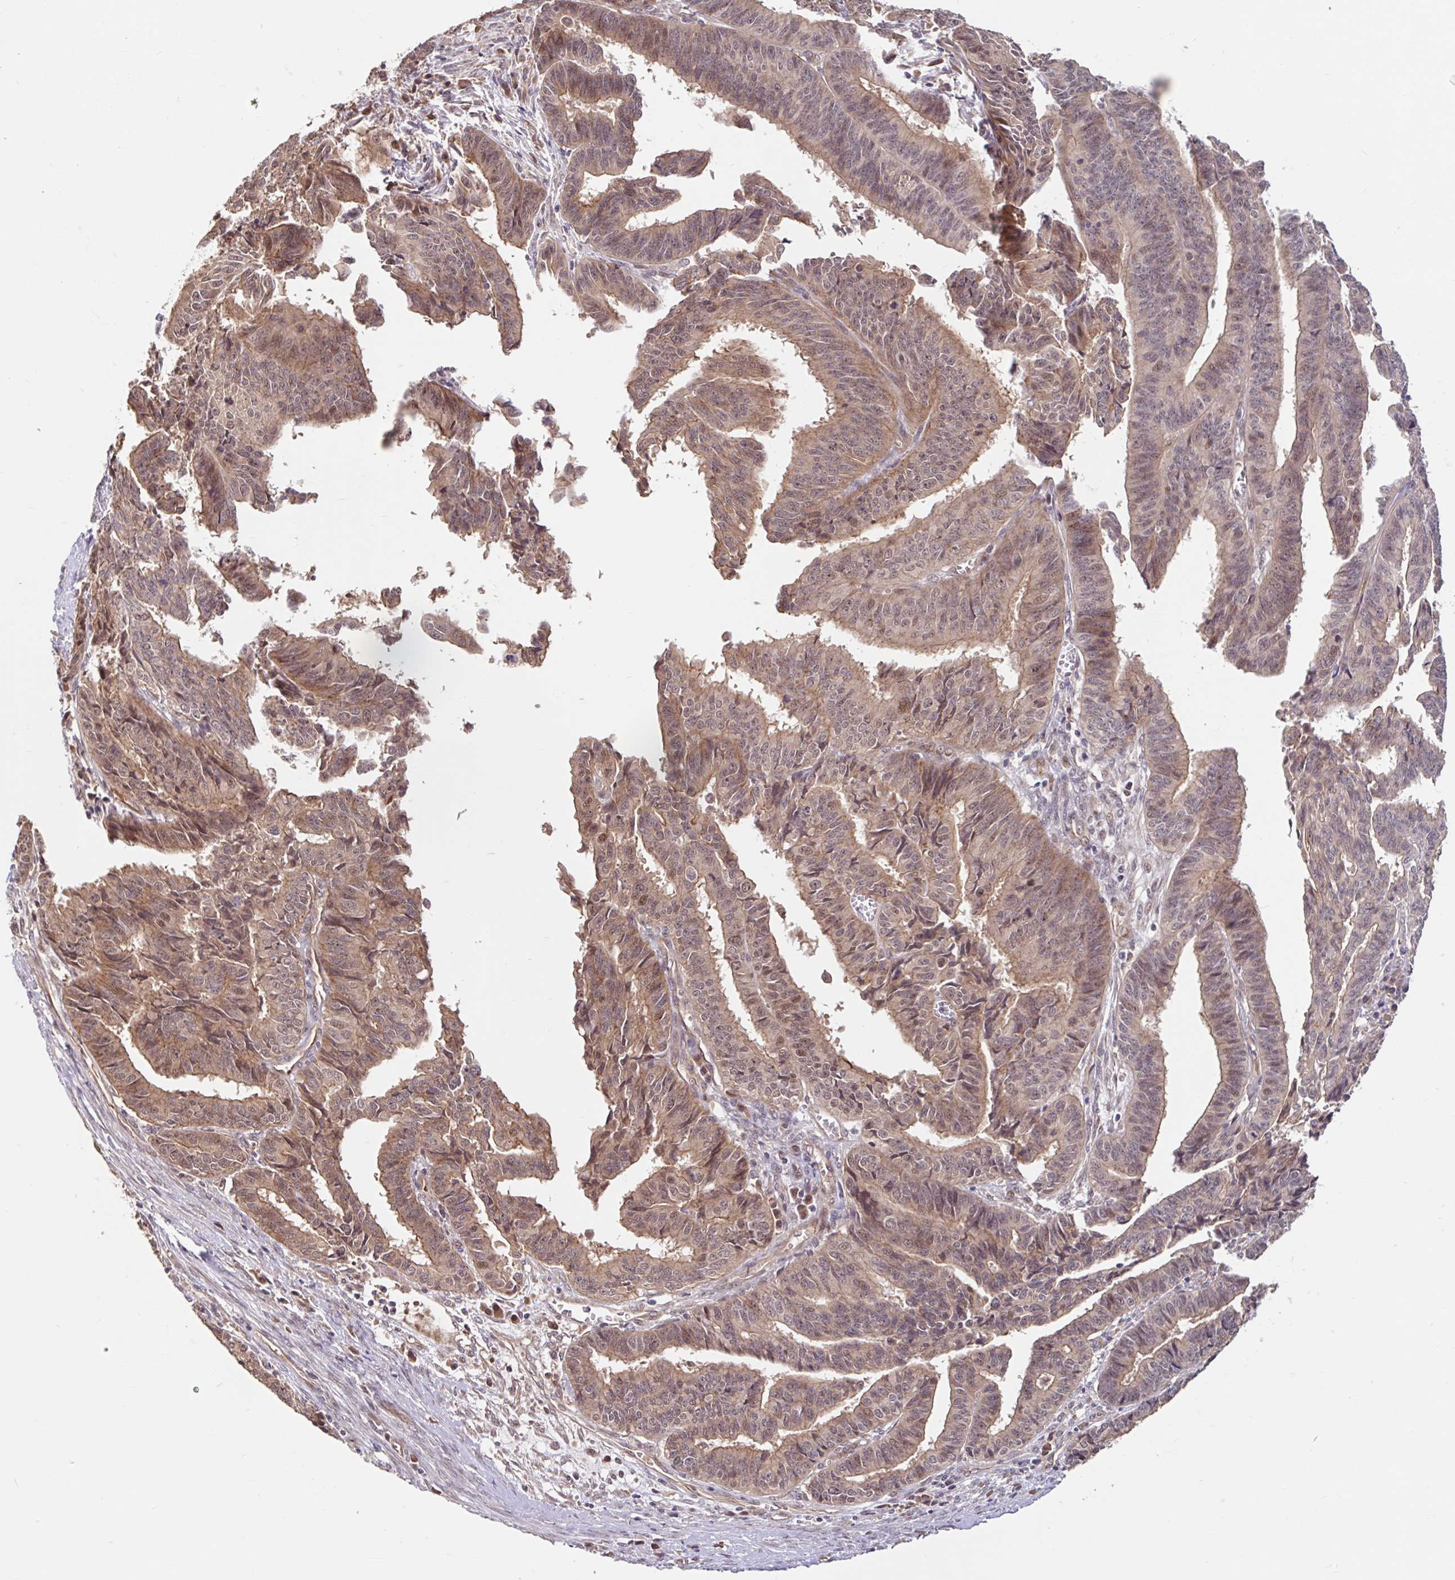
{"staining": {"intensity": "moderate", "quantity": "25%-75%", "location": "cytoplasmic/membranous,nuclear"}, "tissue": "endometrial cancer", "cell_type": "Tumor cells", "image_type": "cancer", "snomed": [{"axis": "morphology", "description": "Adenocarcinoma, NOS"}, {"axis": "topography", "description": "Endometrium"}], "caption": "A brown stain labels moderate cytoplasmic/membranous and nuclear staining of a protein in human endometrial cancer tumor cells.", "gene": "STYXL1", "patient": {"sex": "female", "age": 65}}